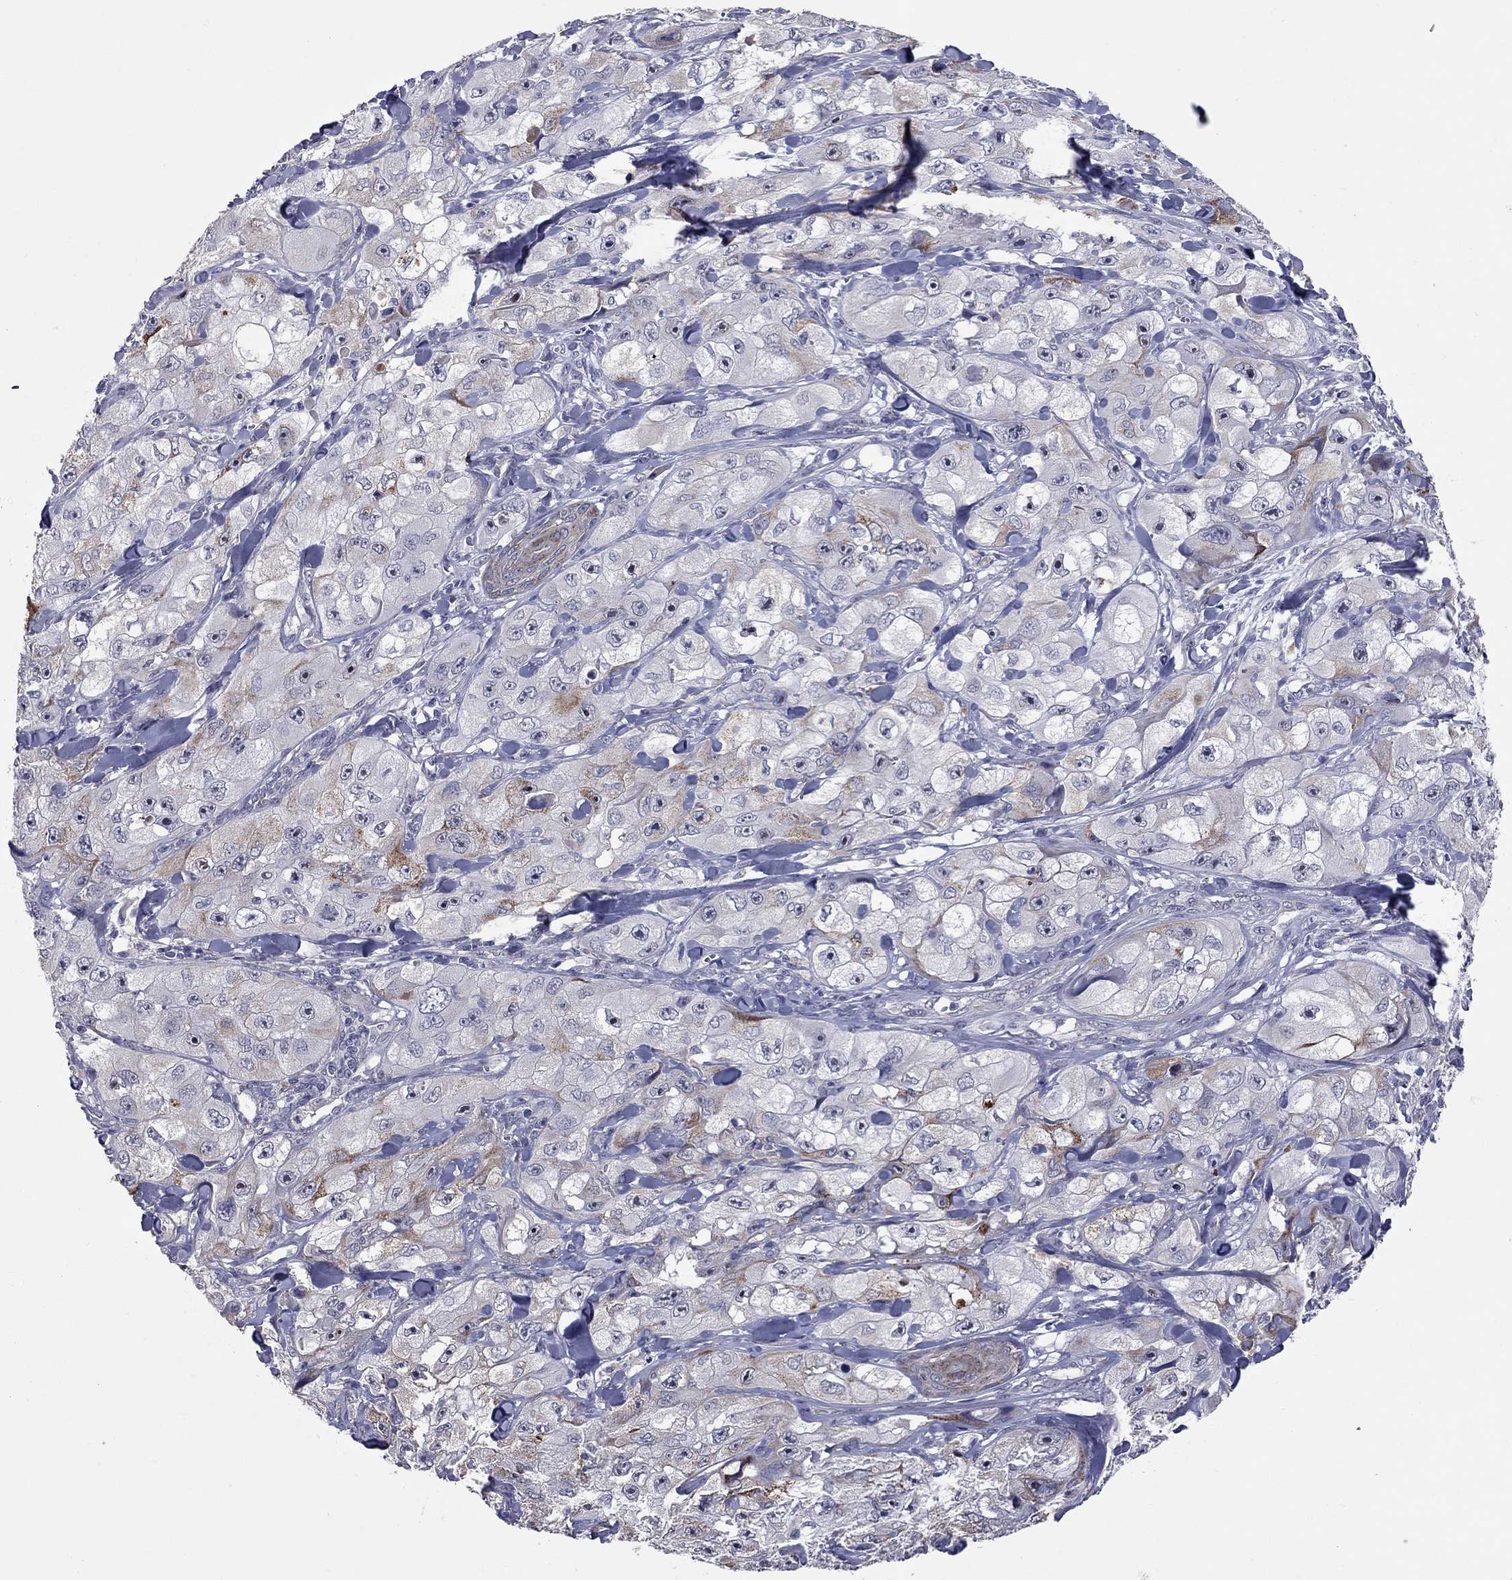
{"staining": {"intensity": "moderate", "quantity": "<25%", "location": "cytoplasmic/membranous"}, "tissue": "skin cancer", "cell_type": "Tumor cells", "image_type": "cancer", "snomed": [{"axis": "morphology", "description": "Squamous cell carcinoma, NOS"}, {"axis": "topography", "description": "Skin"}, {"axis": "topography", "description": "Subcutis"}], "caption": "A brown stain highlights moderate cytoplasmic/membranous positivity of a protein in human skin squamous cell carcinoma tumor cells.", "gene": "SHOC2", "patient": {"sex": "male", "age": 73}}